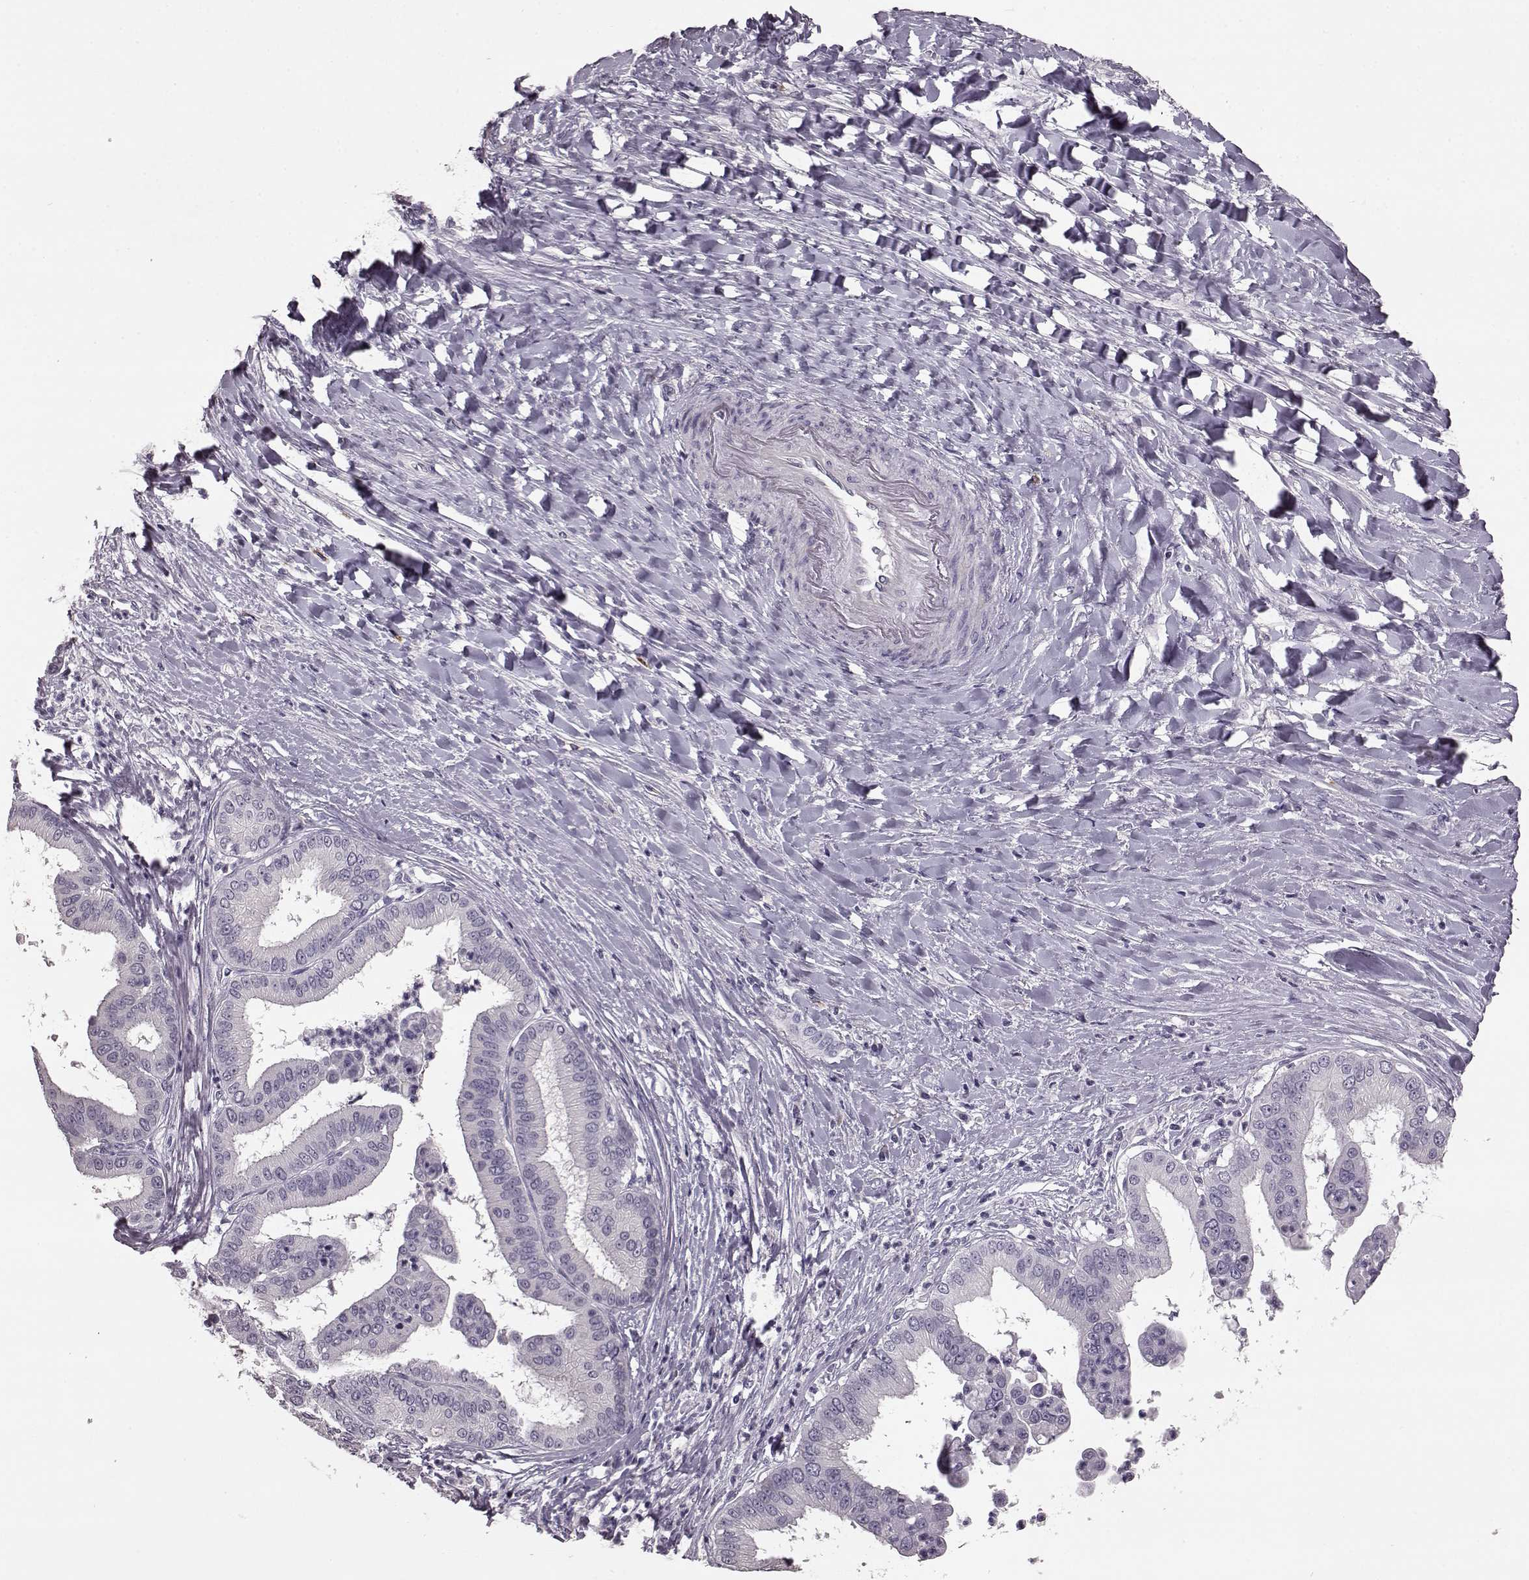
{"staining": {"intensity": "negative", "quantity": "none", "location": "none"}, "tissue": "liver cancer", "cell_type": "Tumor cells", "image_type": "cancer", "snomed": [{"axis": "morphology", "description": "Cholangiocarcinoma"}, {"axis": "topography", "description": "Liver"}], "caption": "Protein analysis of liver cancer (cholangiocarcinoma) demonstrates no significant positivity in tumor cells.", "gene": "SLC52A3", "patient": {"sex": "female", "age": 54}}